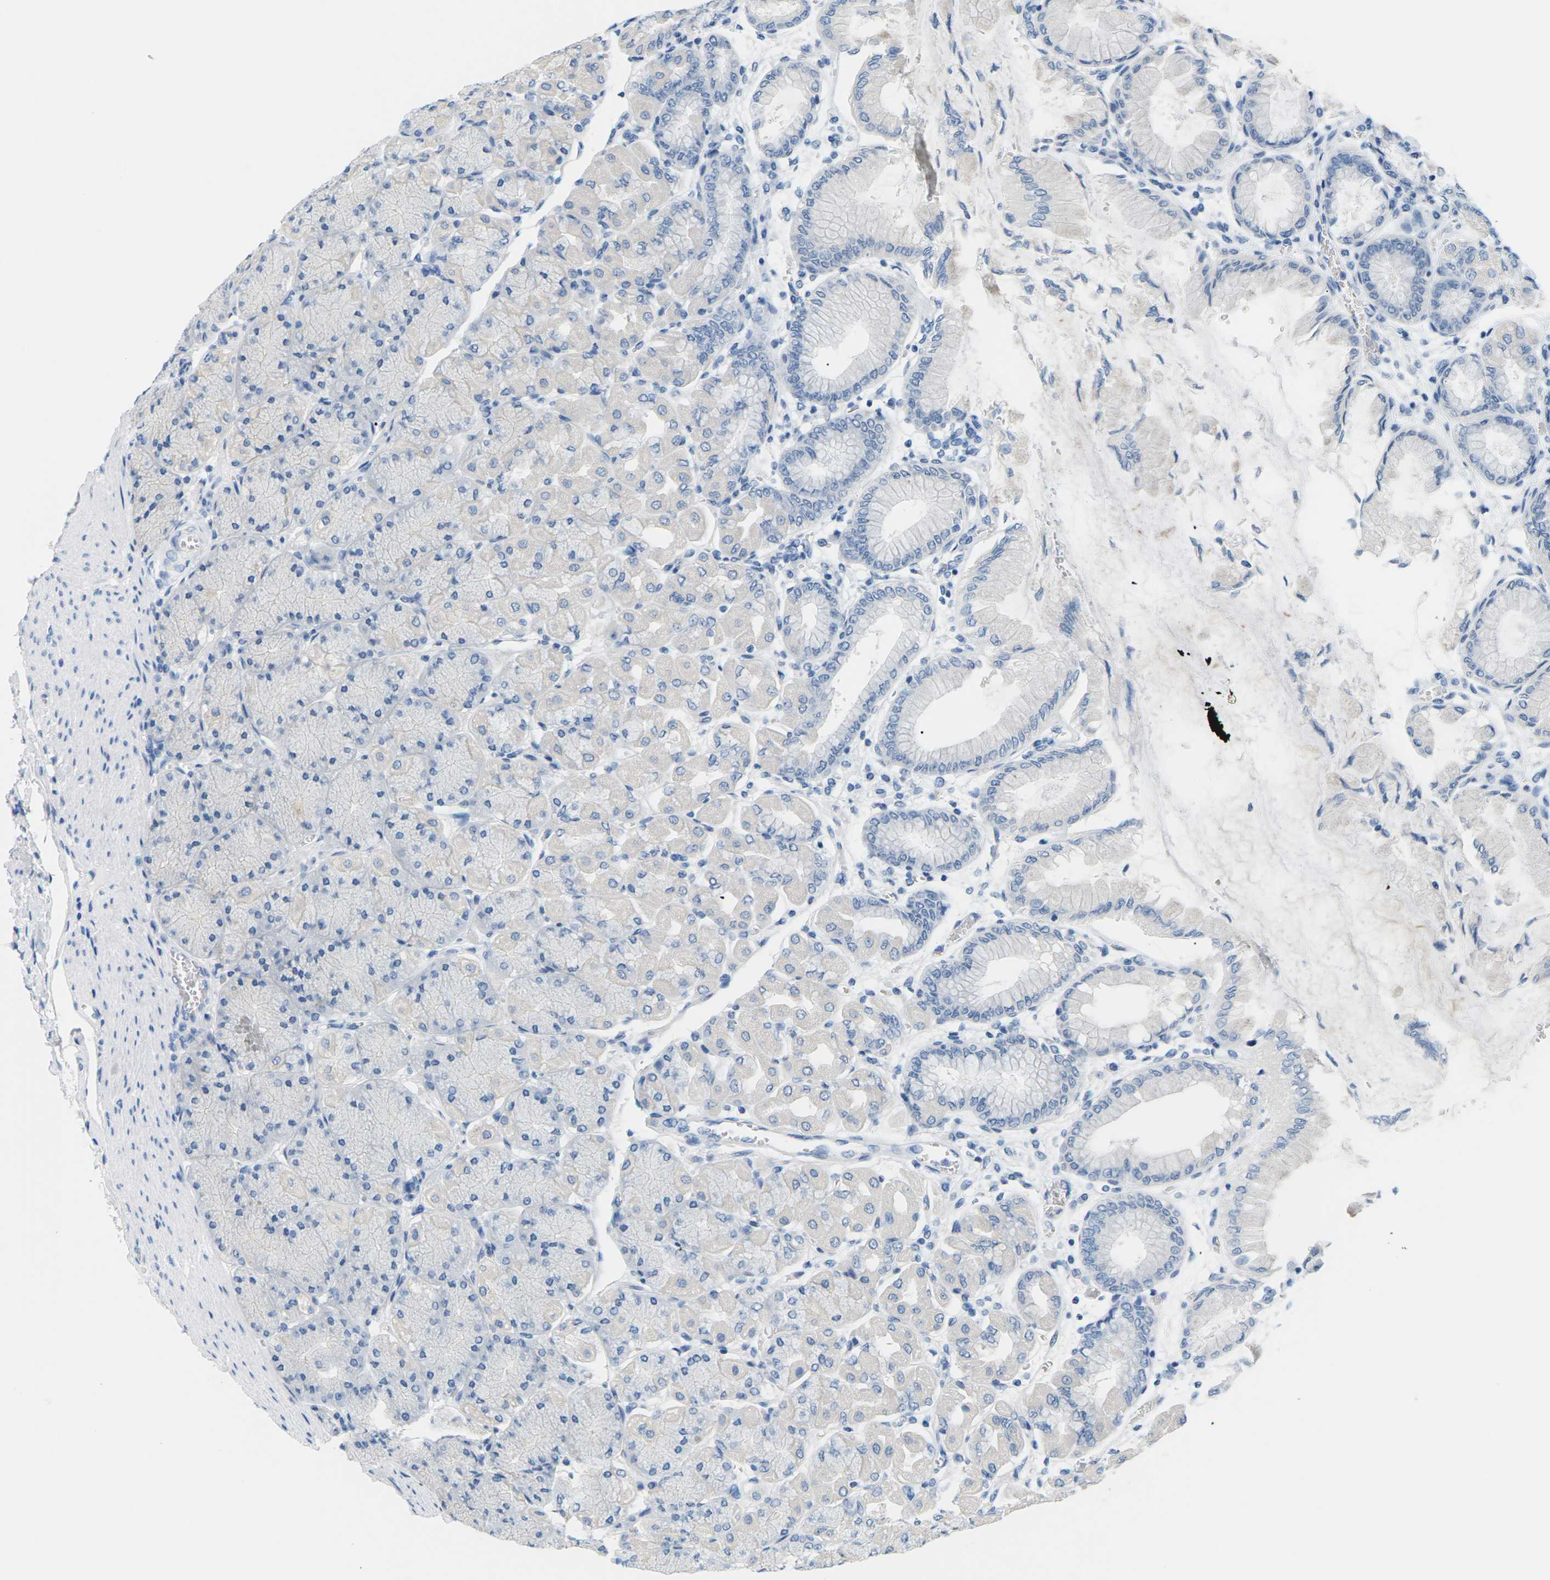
{"staining": {"intensity": "negative", "quantity": "none", "location": "none"}, "tissue": "stomach", "cell_type": "Glandular cells", "image_type": "normal", "snomed": [{"axis": "morphology", "description": "Normal tissue, NOS"}, {"axis": "topography", "description": "Stomach, upper"}], "caption": "Human stomach stained for a protein using immunohistochemistry demonstrates no positivity in glandular cells.", "gene": "SLC12A1", "patient": {"sex": "female", "age": 56}}